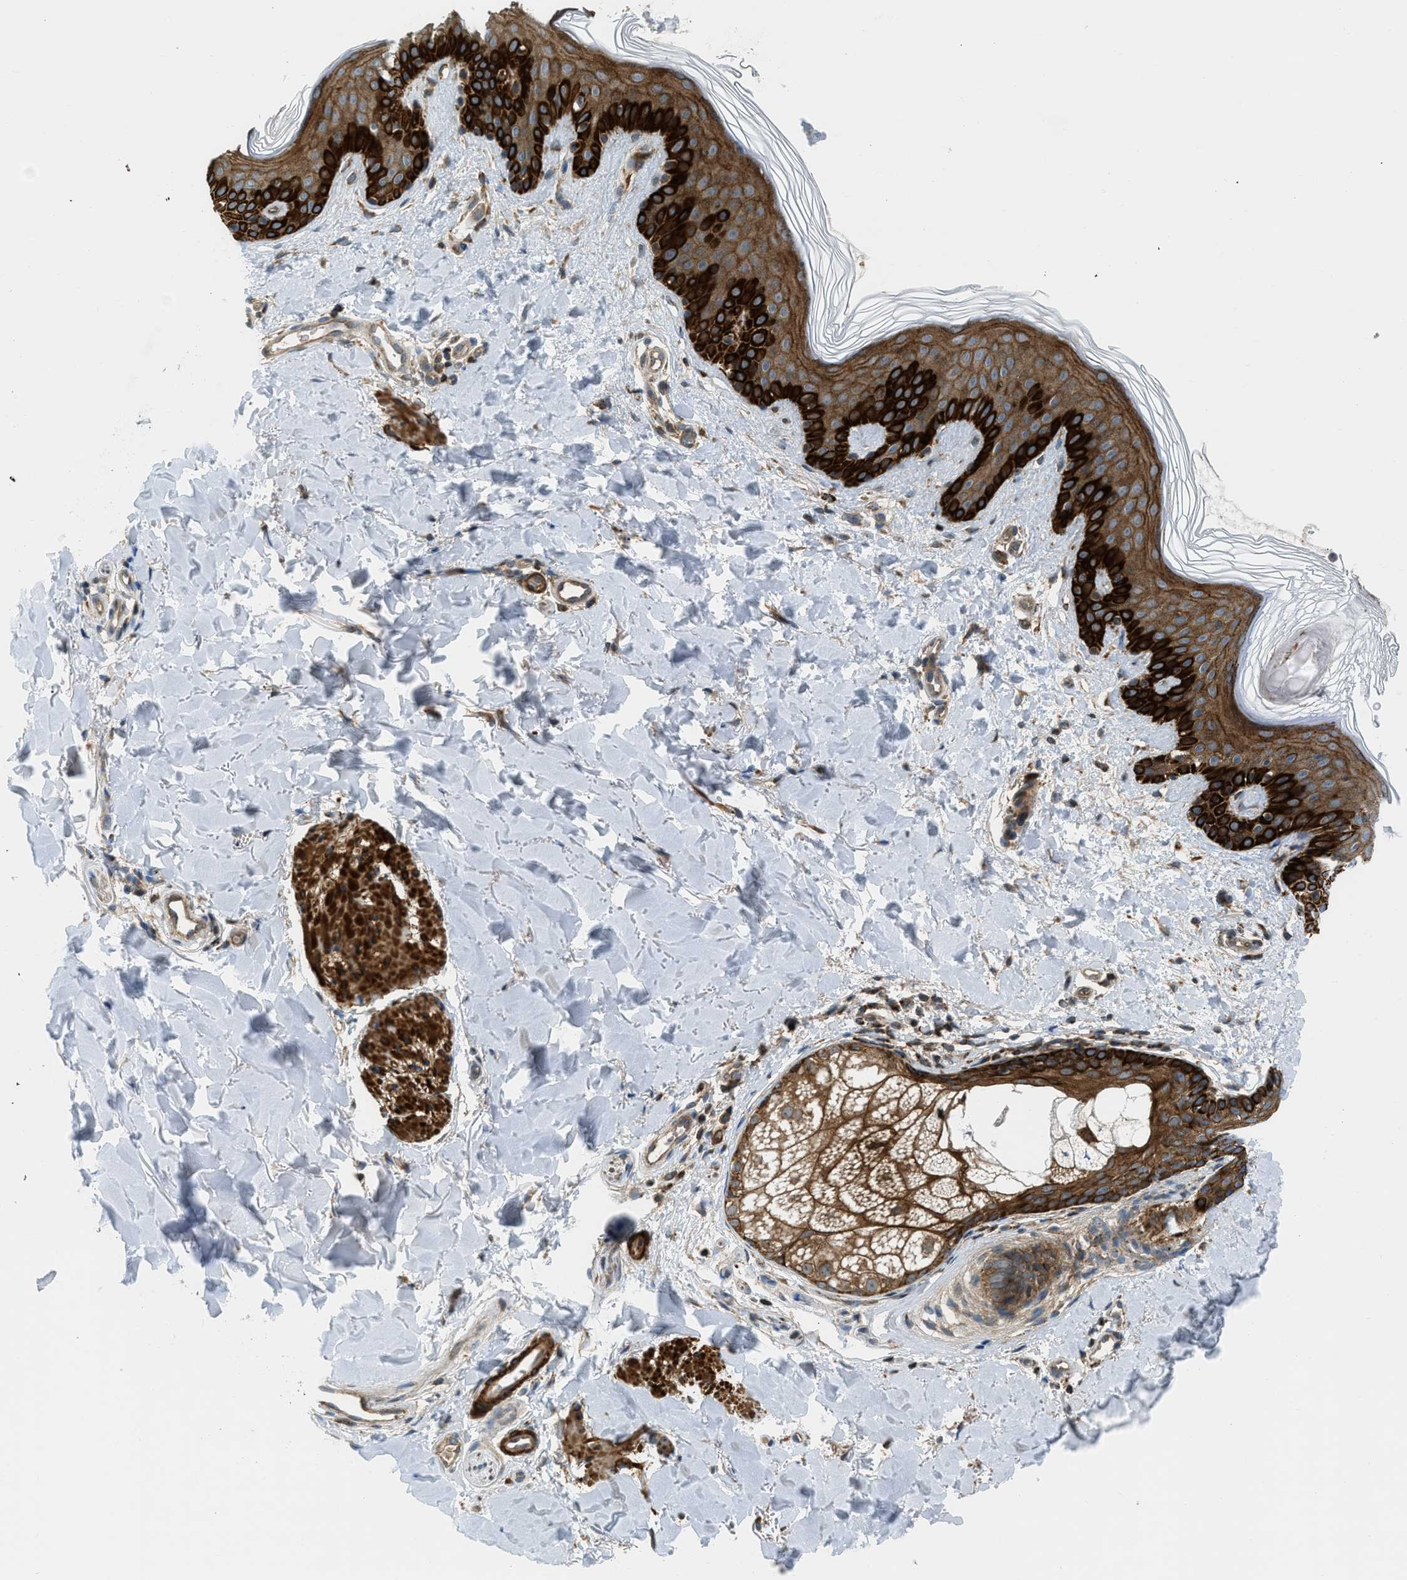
{"staining": {"intensity": "moderate", "quantity": ">75%", "location": "cytoplasmic/membranous"}, "tissue": "skin", "cell_type": "Fibroblasts", "image_type": "normal", "snomed": [{"axis": "morphology", "description": "Normal tissue, NOS"}, {"axis": "topography", "description": "Skin"}], "caption": "Fibroblasts demonstrate medium levels of moderate cytoplasmic/membranous expression in approximately >75% of cells in normal human skin.", "gene": "SESN2", "patient": {"sex": "male", "age": 40}}